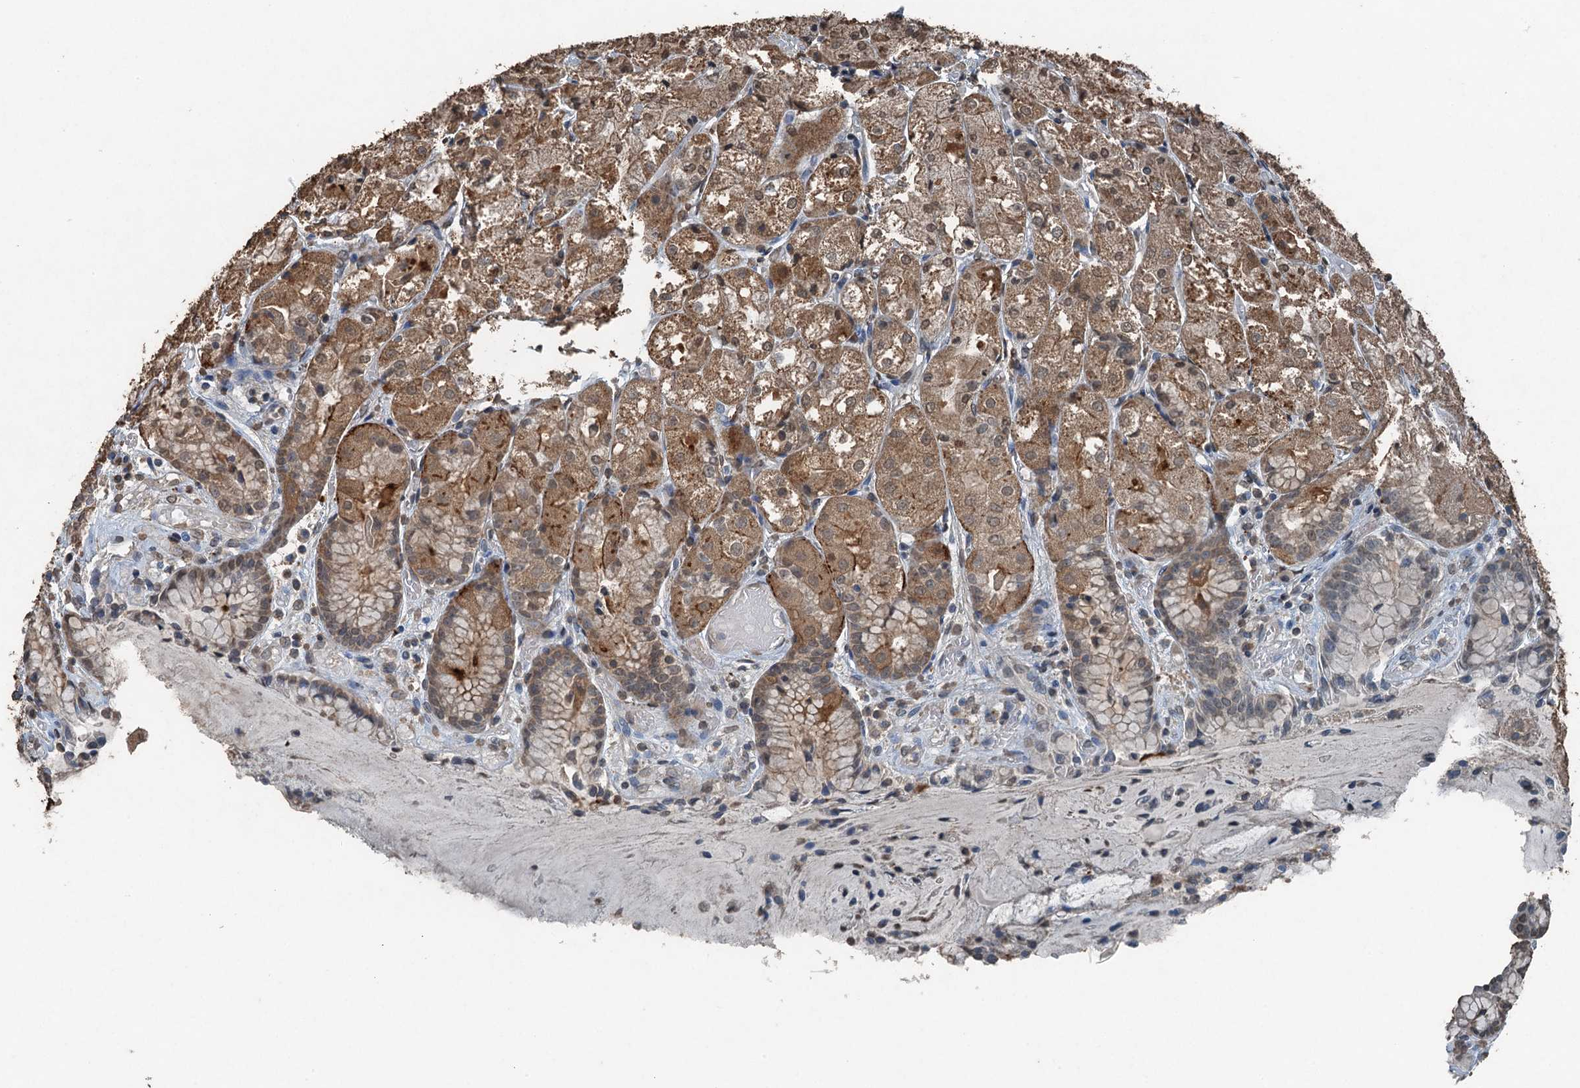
{"staining": {"intensity": "moderate", "quantity": ">75%", "location": "cytoplasmic/membranous,nuclear"}, "tissue": "stomach", "cell_type": "Glandular cells", "image_type": "normal", "snomed": [{"axis": "morphology", "description": "Normal tissue, NOS"}, {"axis": "topography", "description": "Stomach, upper"}], "caption": "Stomach was stained to show a protein in brown. There is medium levels of moderate cytoplasmic/membranous,nuclear positivity in approximately >75% of glandular cells. (Brightfield microscopy of DAB IHC at high magnification).", "gene": "TCTN1", "patient": {"sex": "male", "age": 72}}